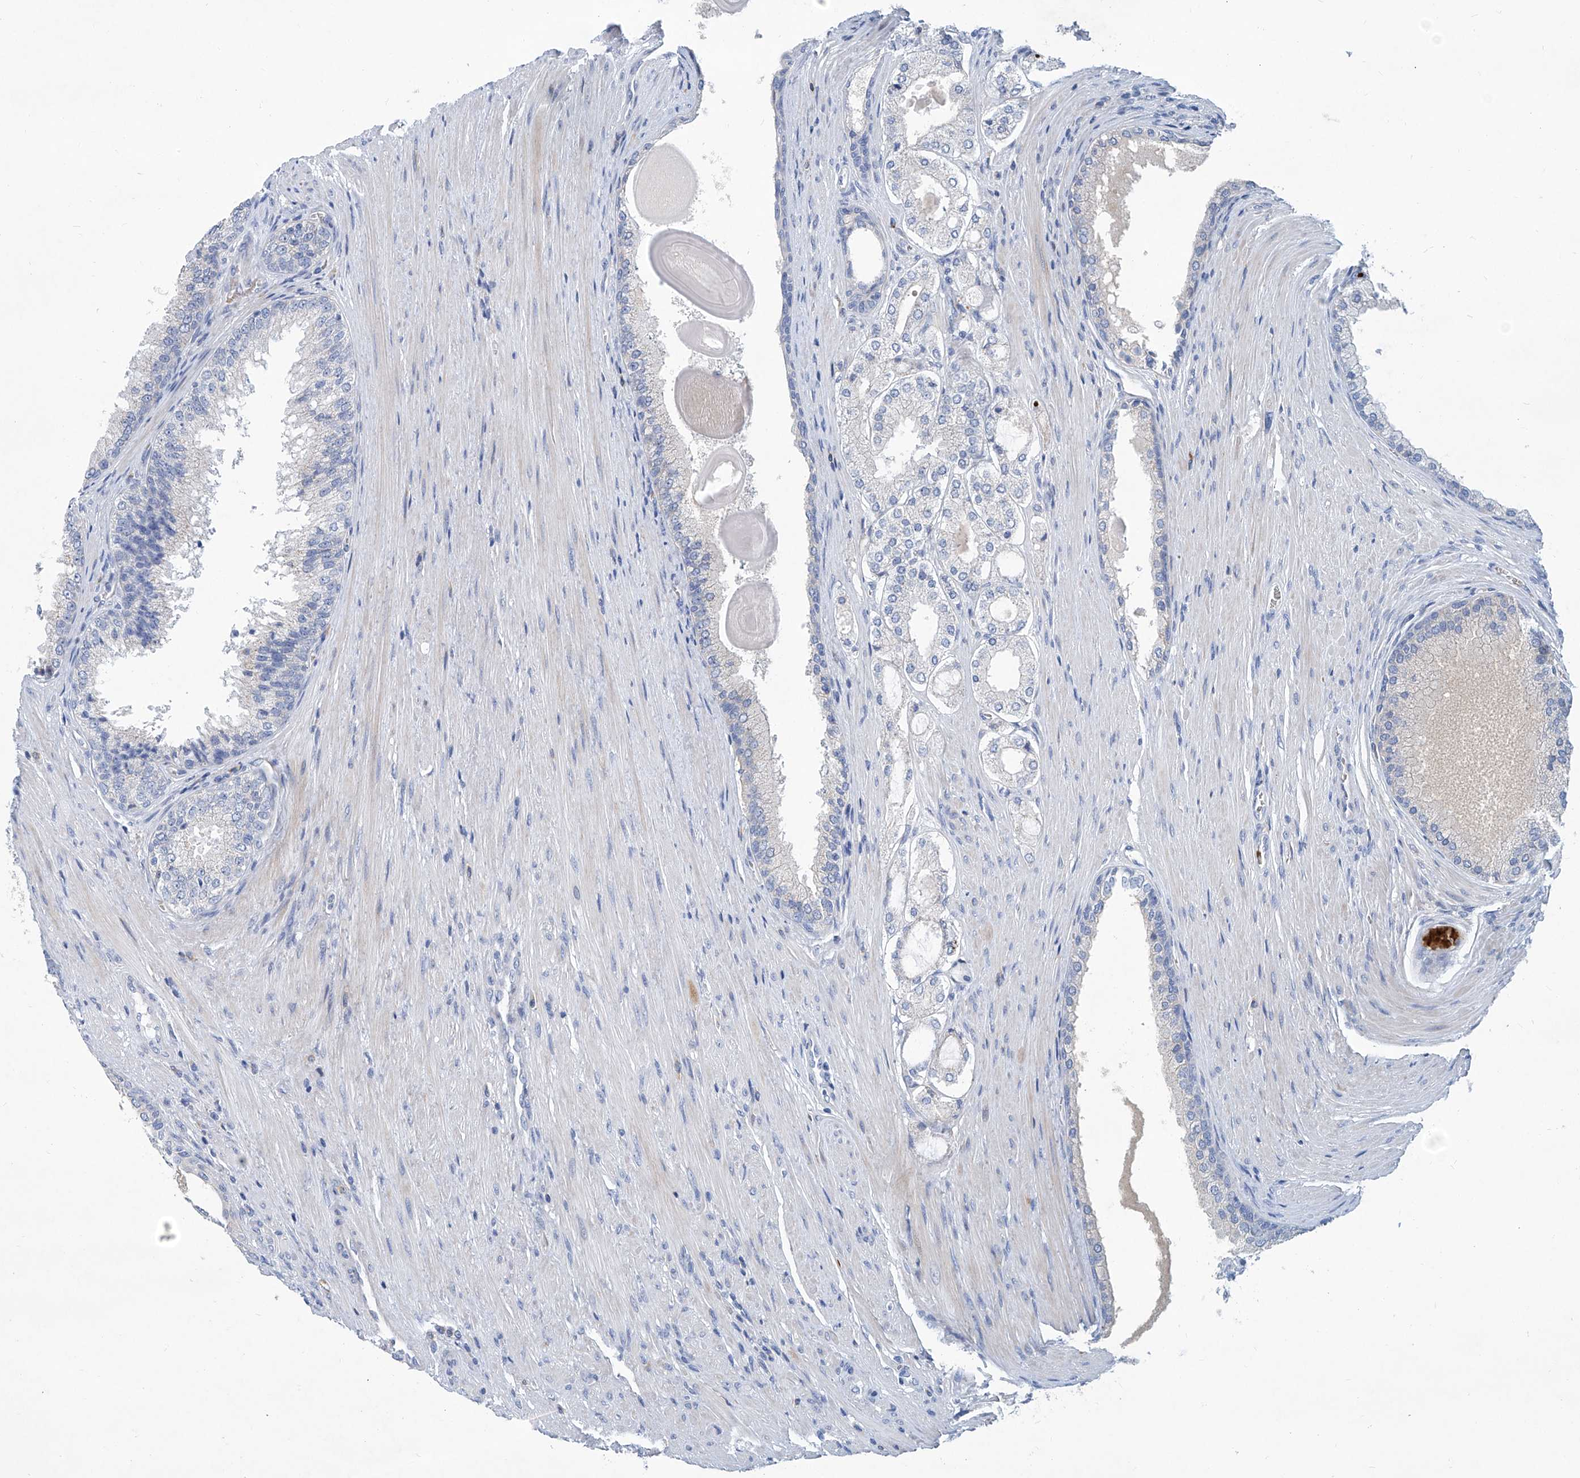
{"staining": {"intensity": "negative", "quantity": "none", "location": "none"}, "tissue": "prostate cancer", "cell_type": "Tumor cells", "image_type": "cancer", "snomed": [{"axis": "morphology", "description": "Adenocarcinoma, High grade"}, {"axis": "topography", "description": "Prostate"}], "caption": "Tumor cells show no significant protein expression in adenocarcinoma (high-grade) (prostate).", "gene": "FPR2", "patient": {"sex": "male", "age": 60}}